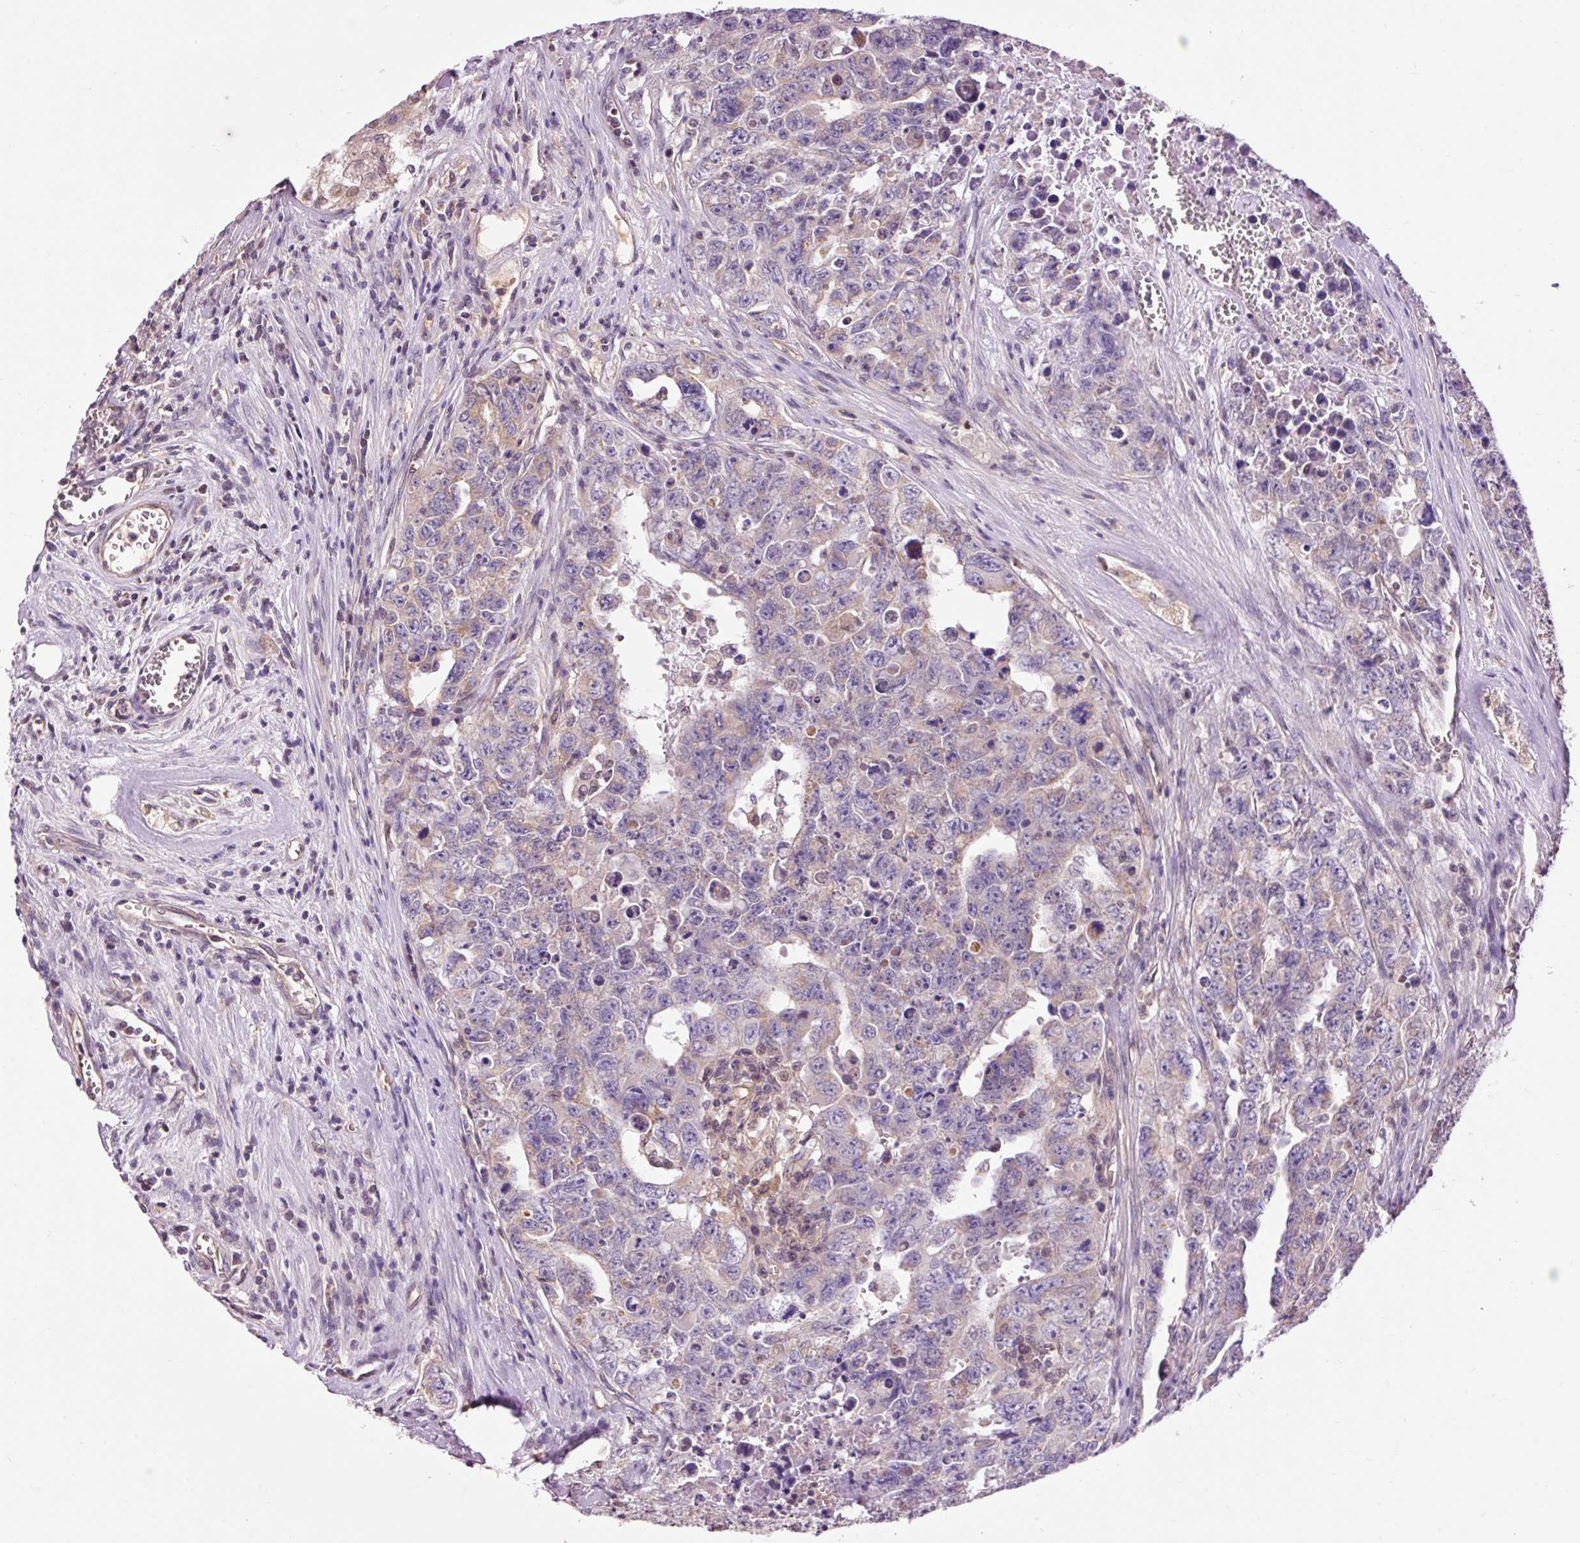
{"staining": {"intensity": "weak", "quantity": "<25%", "location": "cytoplasmic/membranous"}, "tissue": "testis cancer", "cell_type": "Tumor cells", "image_type": "cancer", "snomed": [{"axis": "morphology", "description": "Carcinoma, Embryonal, NOS"}, {"axis": "topography", "description": "Testis"}], "caption": "Tumor cells show no significant staining in testis embryonal carcinoma.", "gene": "IMMT", "patient": {"sex": "male", "age": 24}}